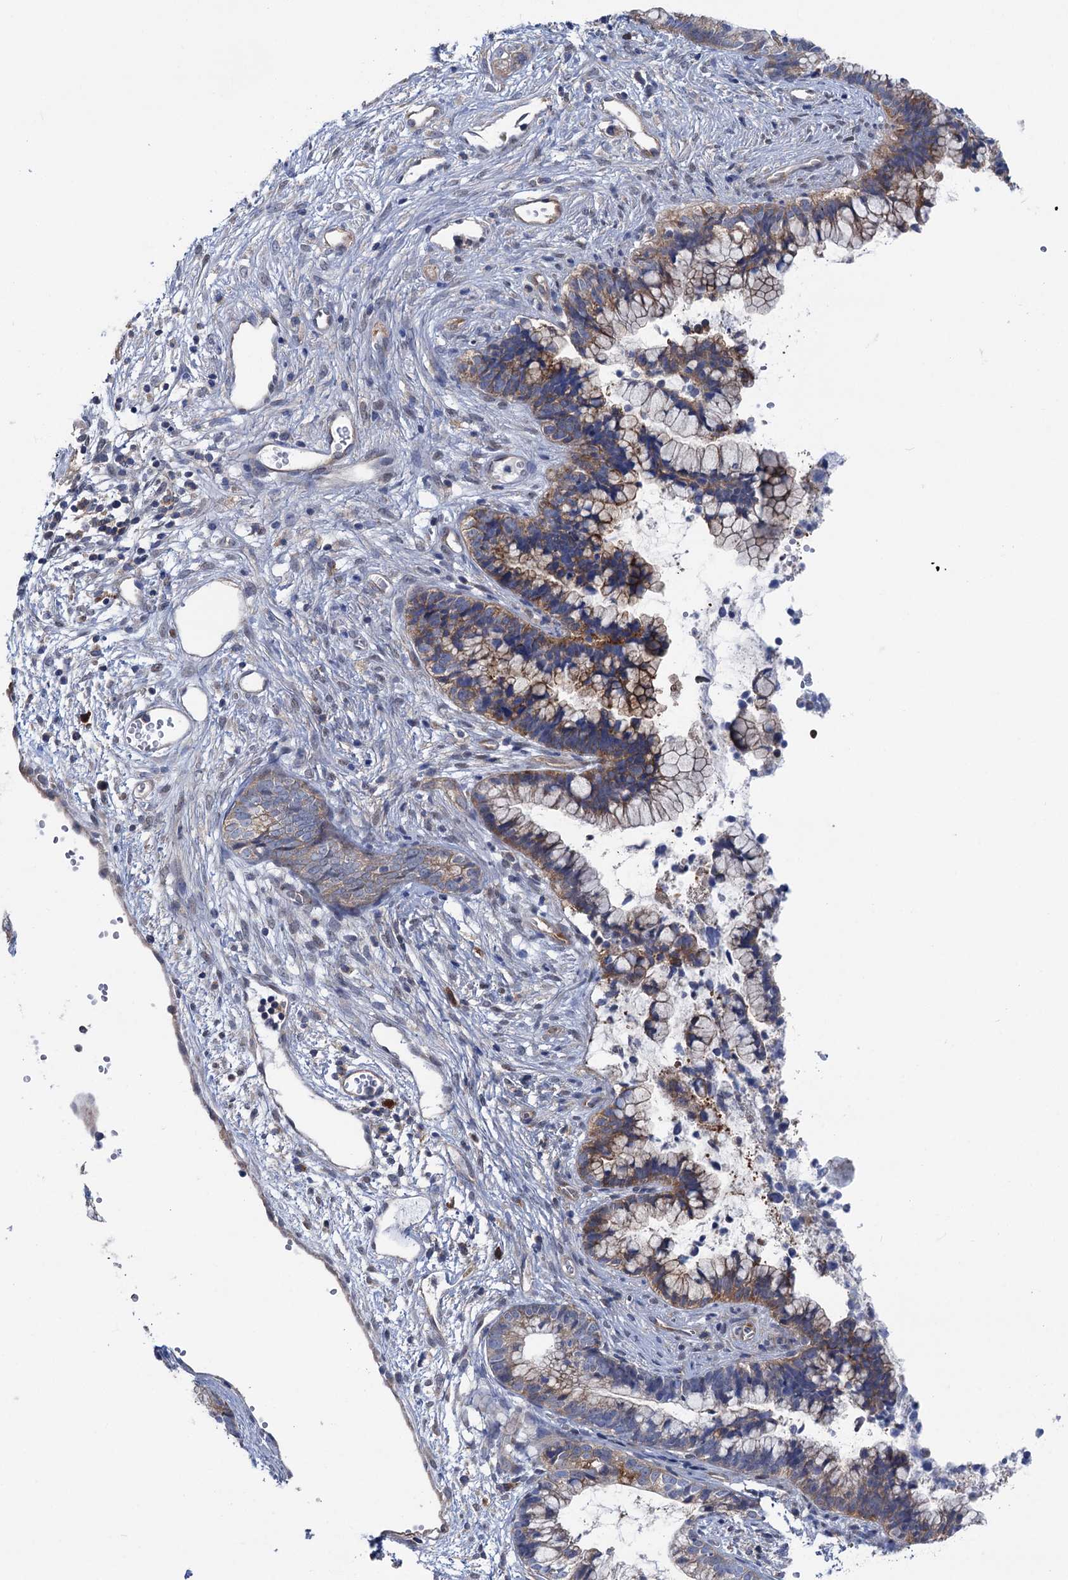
{"staining": {"intensity": "moderate", "quantity": "25%-75%", "location": "cytoplasmic/membranous"}, "tissue": "cervical cancer", "cell_type": "Tumor cells", "image_type": "cancer", "snomed": [{"axis": "morphology", "description": "Adenocarcinoma, NOS"}, {"axis": "topography", "description": "Cervix"}], "caption": "Protein staining demonstrates moderate cytoplasmic/membranous expression in about 25%-75% of tumor cells in cervical cancer. (brown staining indicates protein expression, while blue staining denotes nuclei).", "gene": "ZNRD2", "patient": {"sex": "female", "age": 44}}